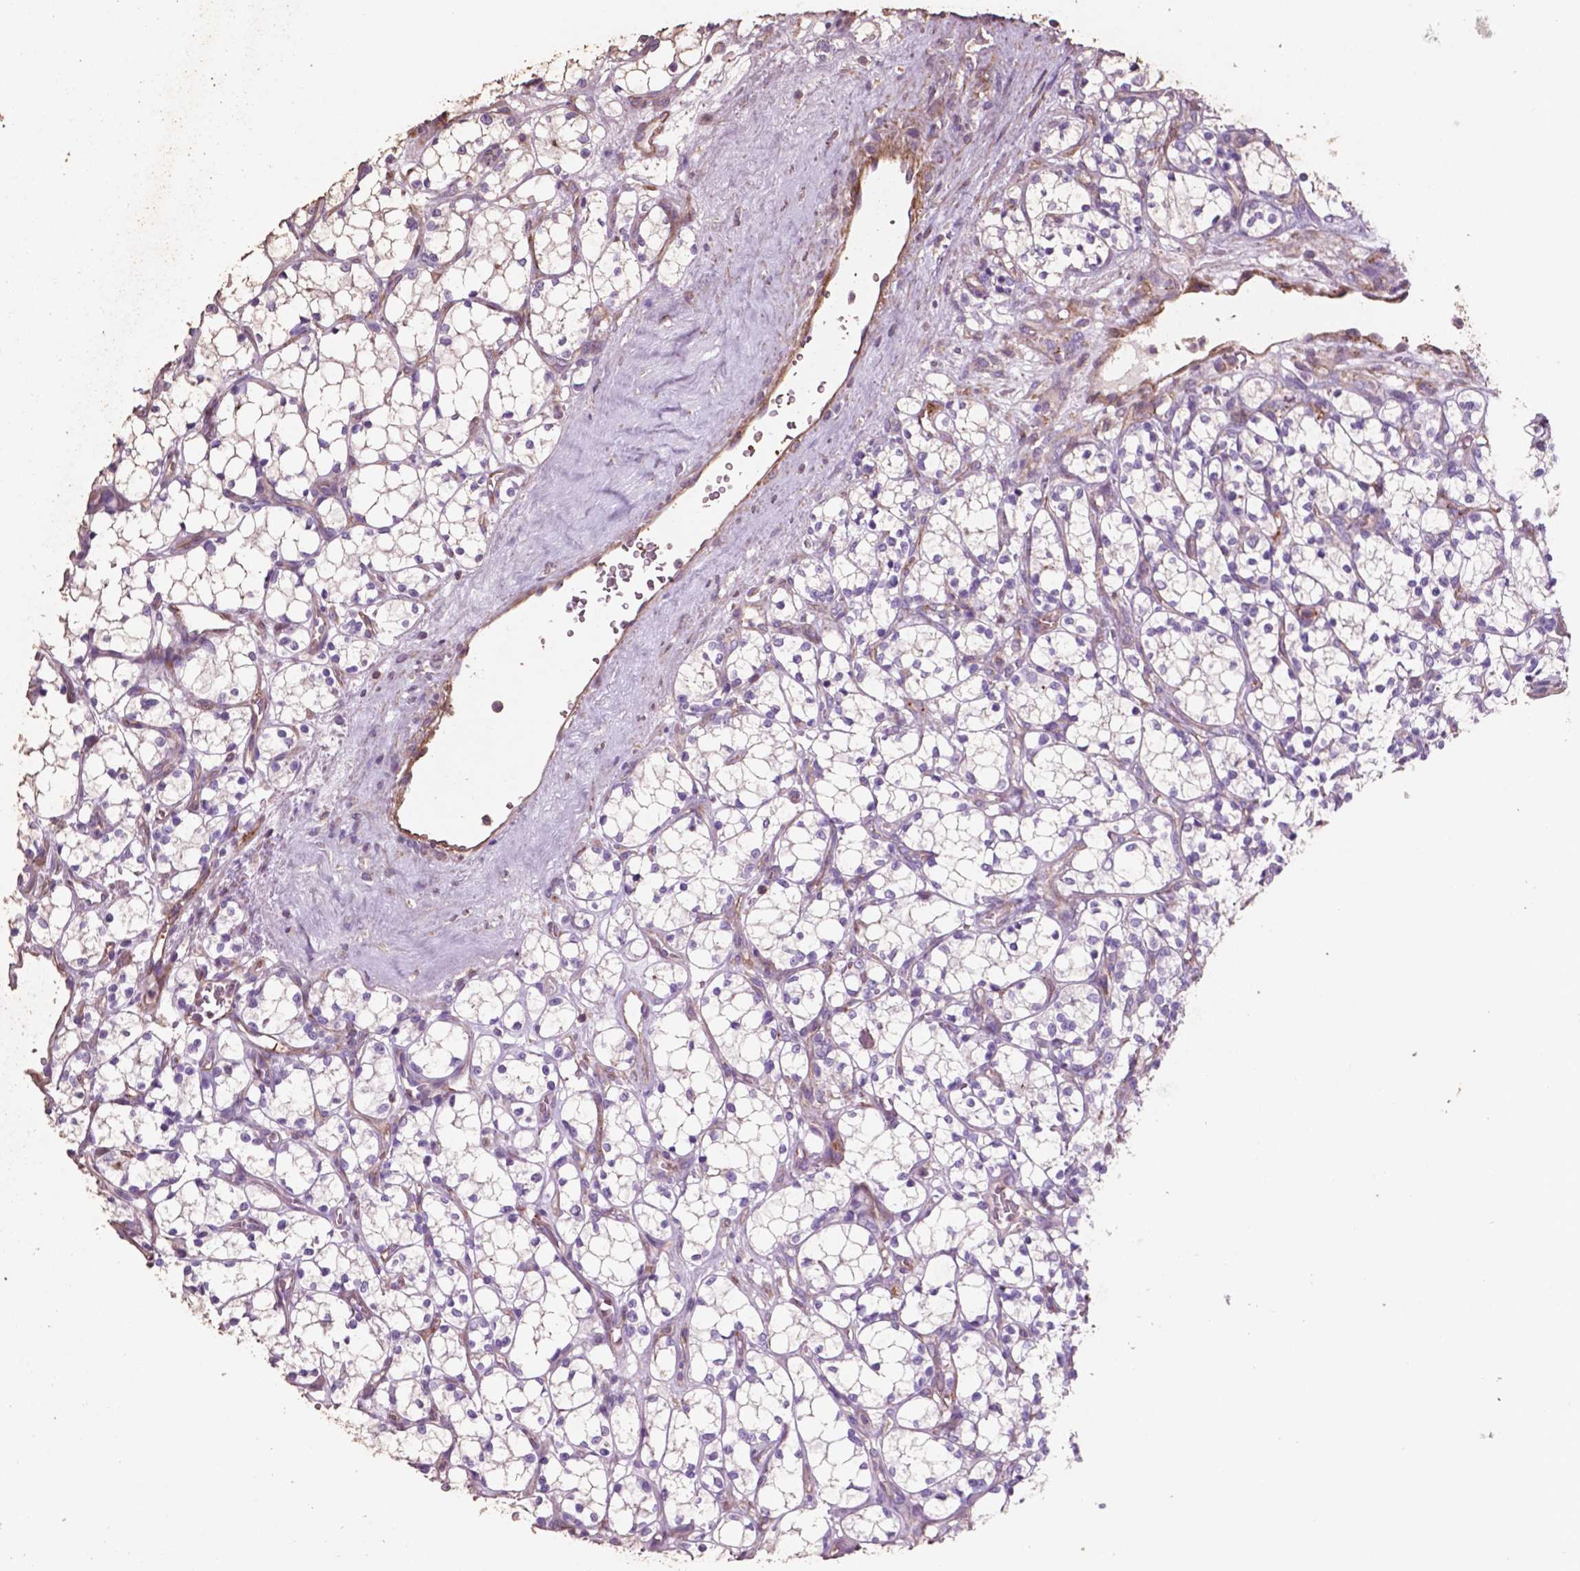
{"staining": {"intensity": "negative", "quantity": "none", "location": "none"}, "tissue": "renal cancer", "cell_type": "Tumor cells", "image_type": "cancer", "snomed": [{"axis": "morphology", "description": "Adenocarcinoma, NOS"}, {"axis": "topography", "description": "Kidney"}], "caption": "This is an immunohistochemistry (IHC) image of human renal cancer (adenocarcinoma). There is no staining in tumor cells.", "gene": "COMMD4", "patient": {"sex": "female", "age": 69}}